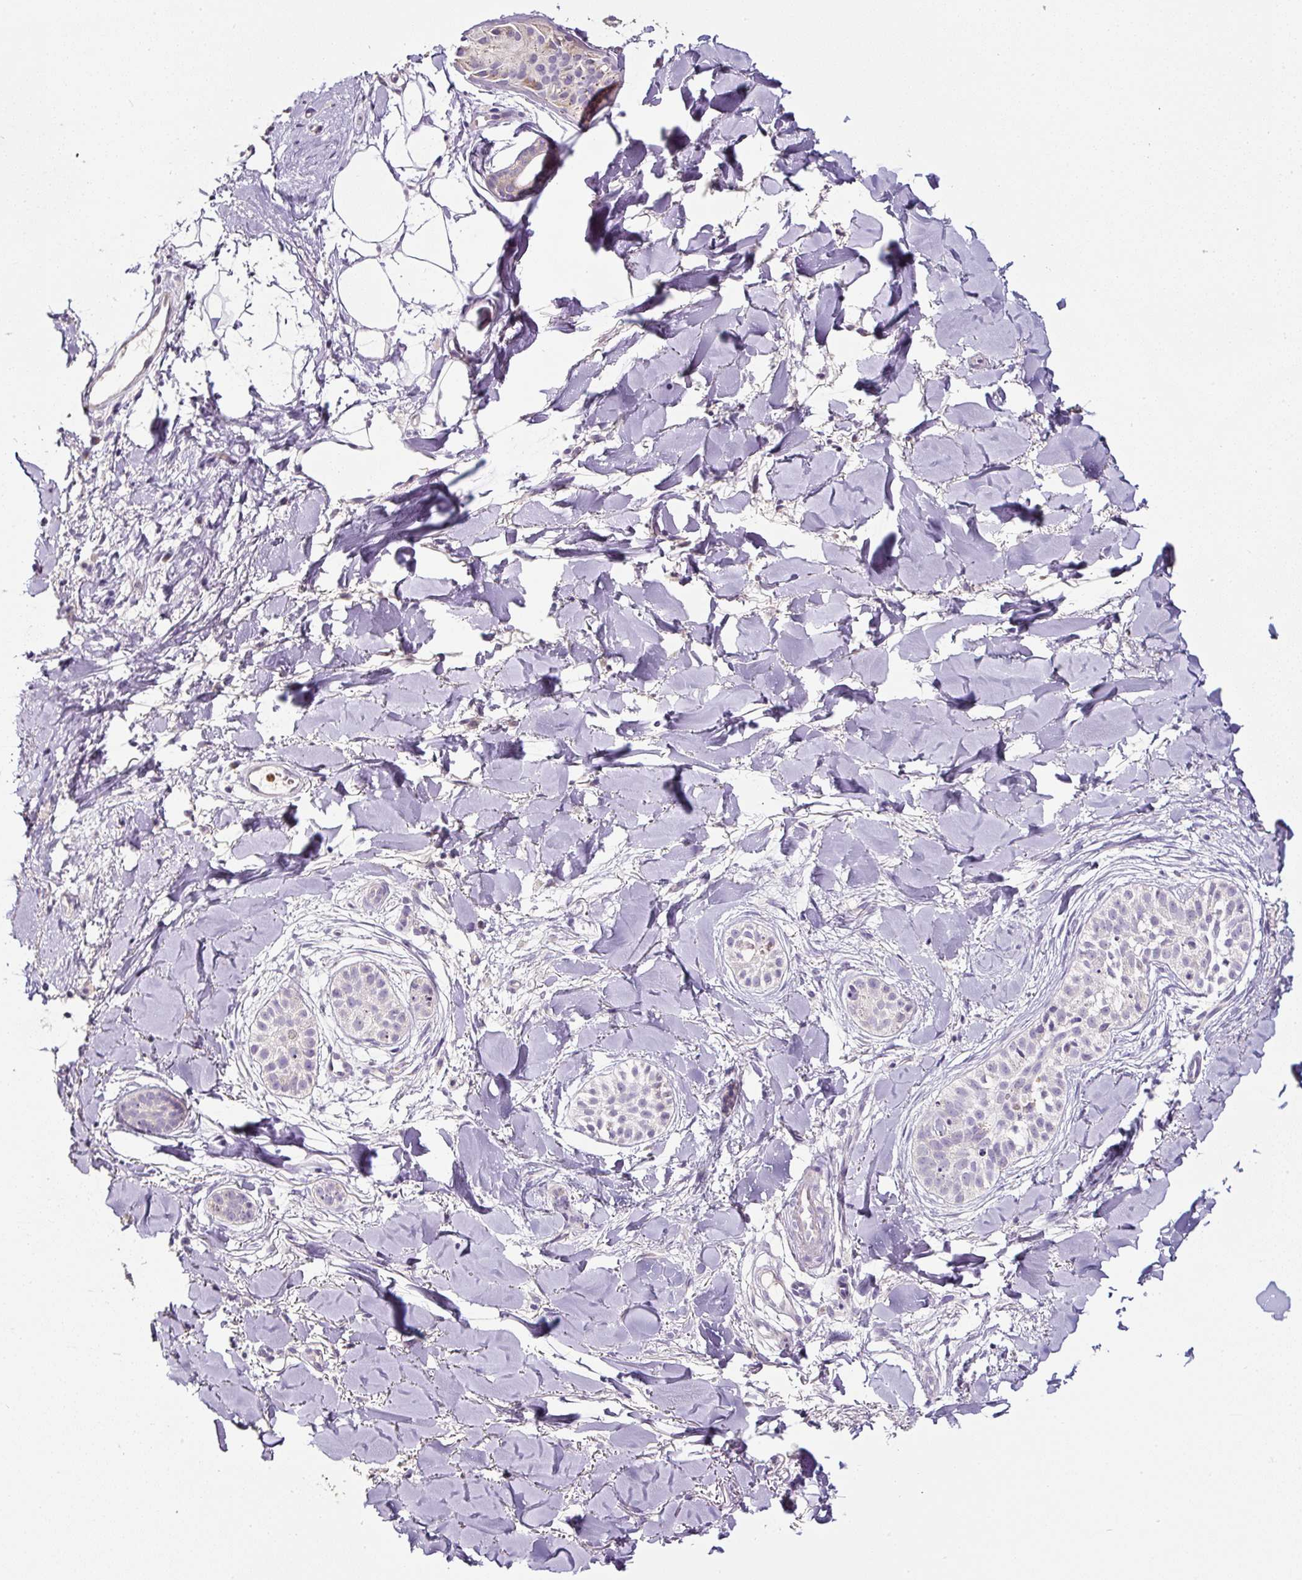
{"staining": {"intensity": "negative", "quantity": "none", "location": "none"}, "tissue": "skin cancer", "cell_type": "Tumor cells", "image_type": "cancer", "snomed": [{"axis": "morphology", "description": "Basal cell carcinoma"}, {"axis": "topography", "description": "Skin"}], "caption": "Basal cell carcinoma (skin) stained for a protein using immunohistochemistry shows no expression tumor cells.", "gene": "HPS4", "patient": {"sex": "male", "age": 52}}